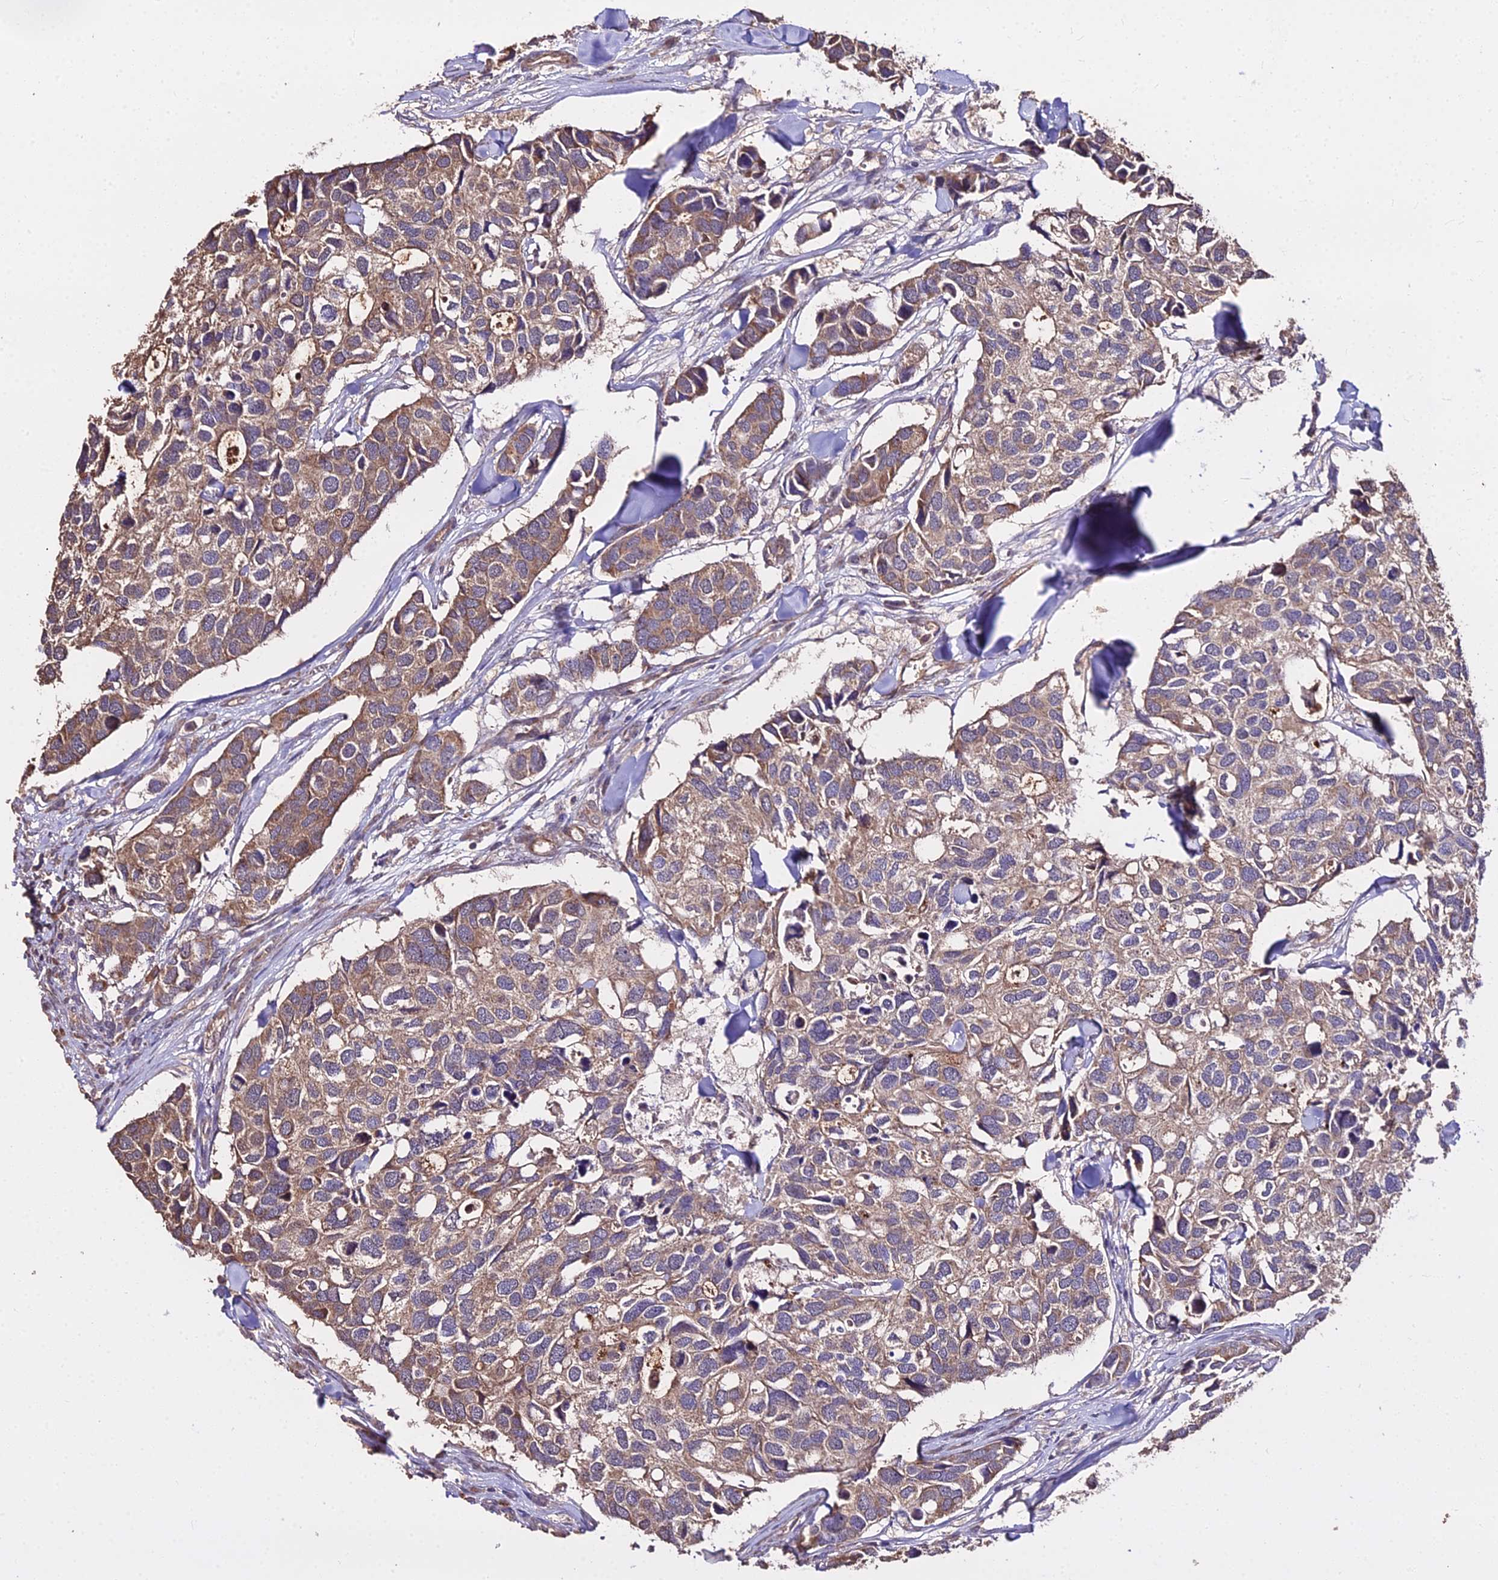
{"staining": {"intensity": "moderate", "quantity": ">75%", "location": "cytoplasmic/membranous"}, "tissue": "breast cancer", "cell_type": "Tumor cells", "image_type": "cancer", "snomed": [{"axis": "morphology", "description": "Duct carcinoma"}, {"axis": "topography", "description": "Breast"}], "caption": "Breast cancer stained for a protein demonstrates moderate cytoplasmic/membranous positivity in tumor cells.", "gene": "METTL13", "patient": {"sex": "female", "age": 83}}